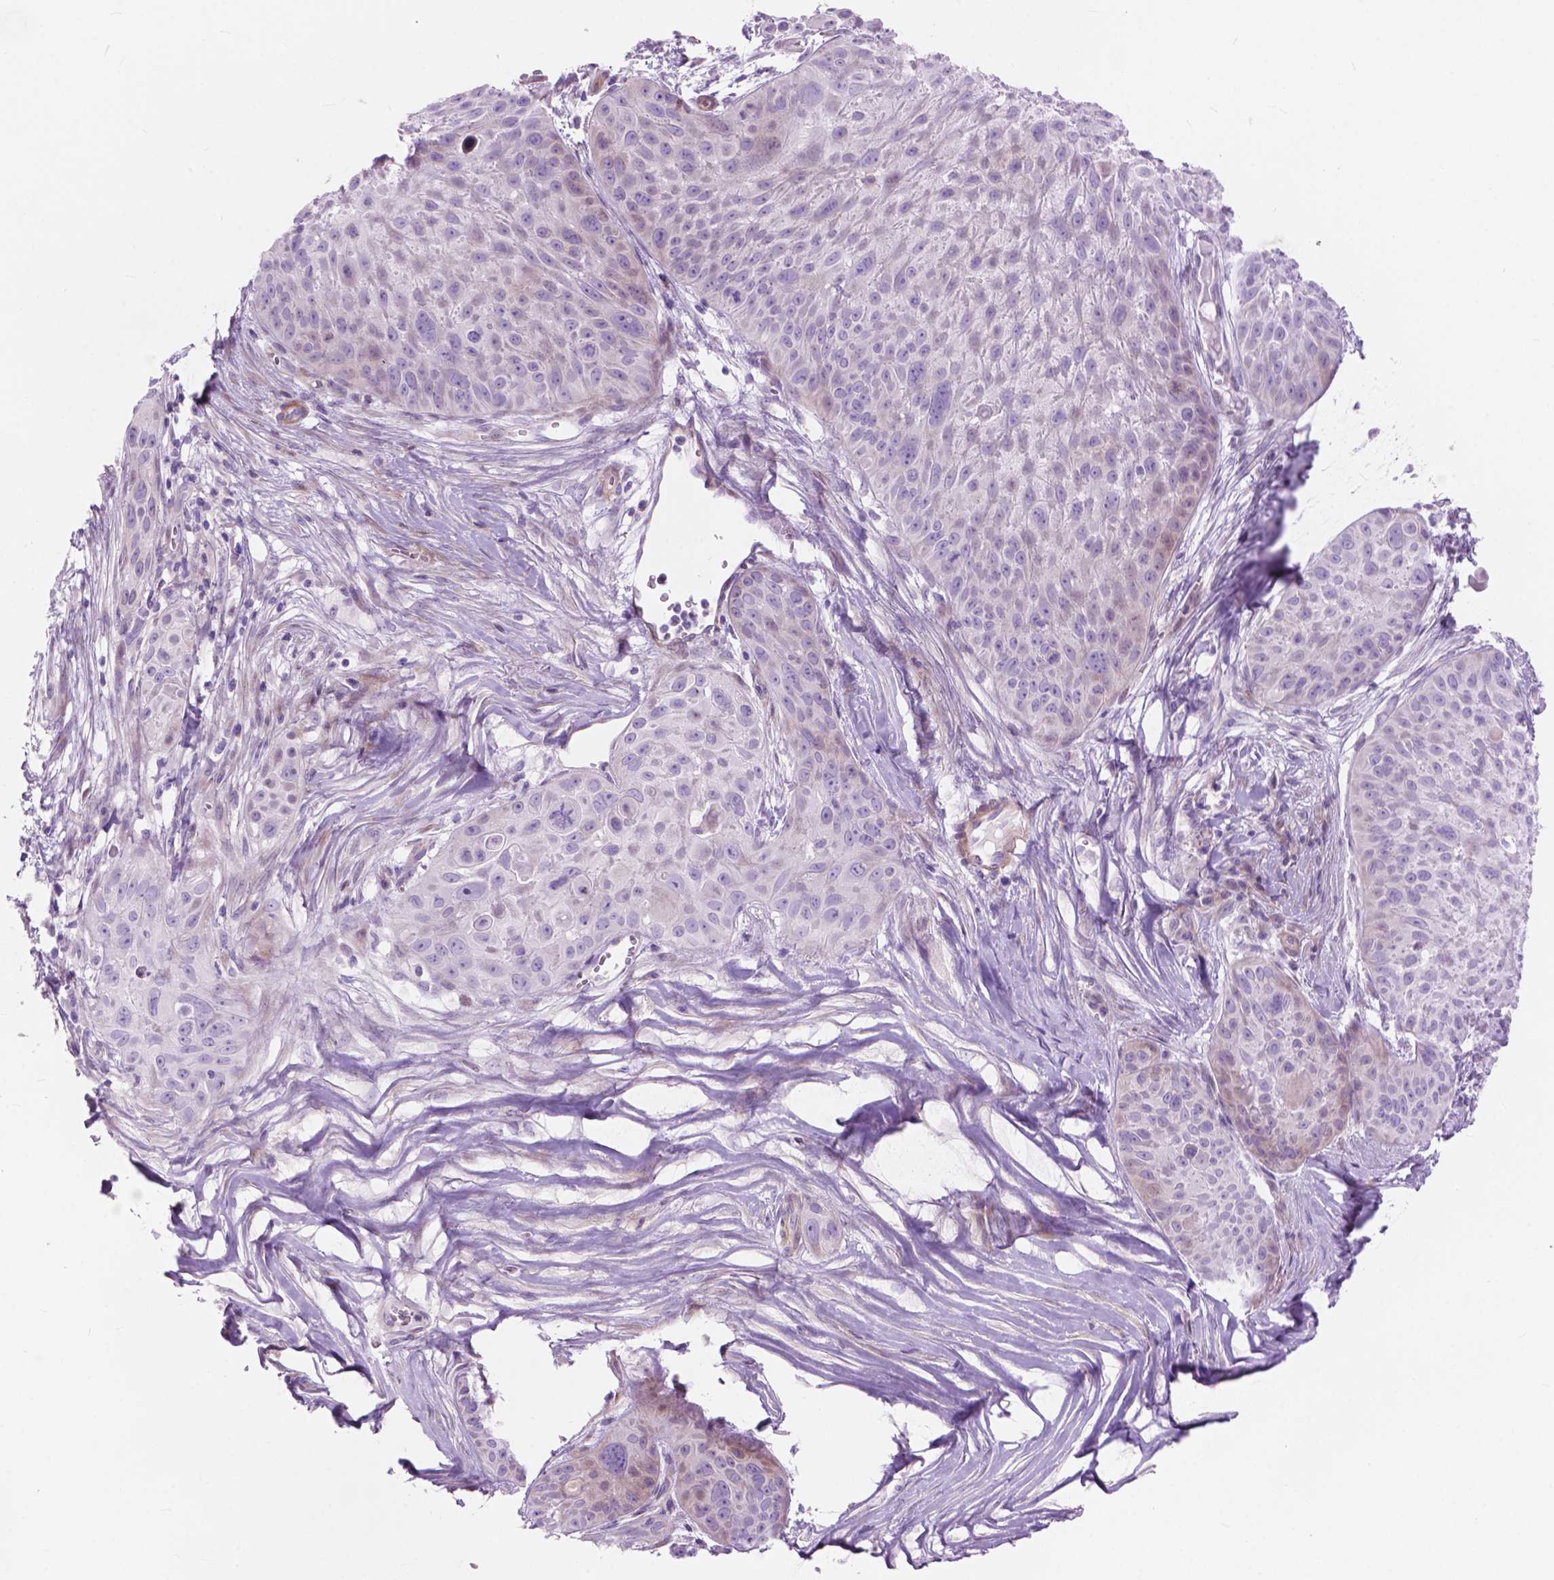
{"staining": {"intensity": "negative", "quantity": "none", "location": "none"}, "tissue": "skin cancer", "cell_type": "Tumor cells", "image_type": "cancer", "snomed": [{"axis": "morphology", "description": "Squamous cell carcinoma, NOS"}, {"axis": "topography", "description": "Skin"}, {"axis": "topography", "description": "Anal"}], "caption": "Skin cancer was stained to show a protein in brown. There is no significant positivity in tumor cells. (Stains: DAB IHC with hematoxylin counter stain, Microscopy: brightfield microscopy at high magnification).", "gene": "MORN1", "patient": {"sex": "female", "age": 75}}